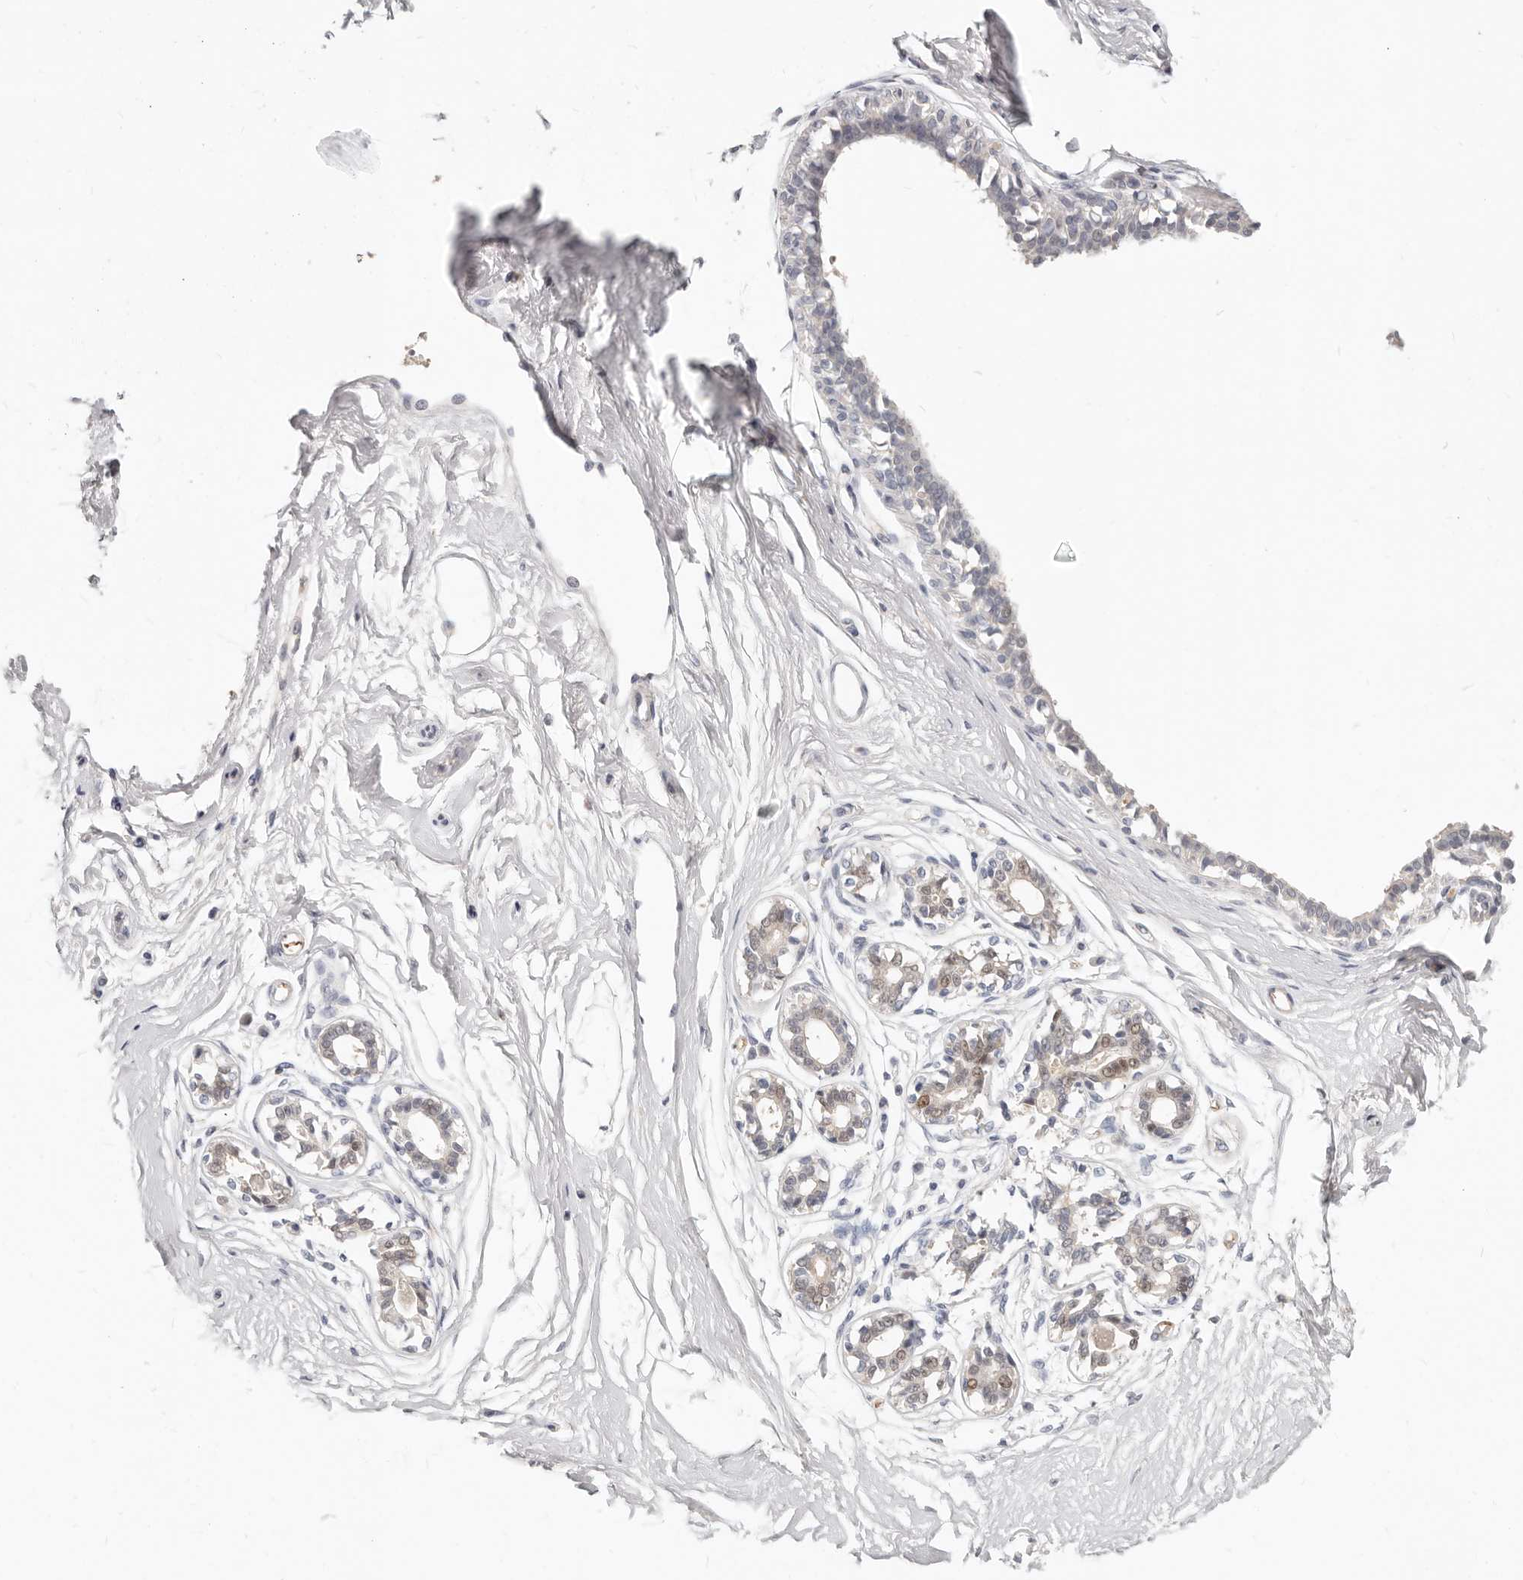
{"staining": {"intensity": "negative", "quantity": "none", "location": "none"}, "tissue": "breast", "cell_type": "Adipocytes", "image_type": "normal", "snomed": [{"axis": "morphology", "description": "Normal tissue, NOS"}, {"axis": "topography", "description": "Breast"}], "caption": "IHC histopathology image of benign breast stained for a protein (brown), which displays no positivity in adipocytes.", "gene": "TMEM63B", "patient": {"sex": "female", "age": 45}}